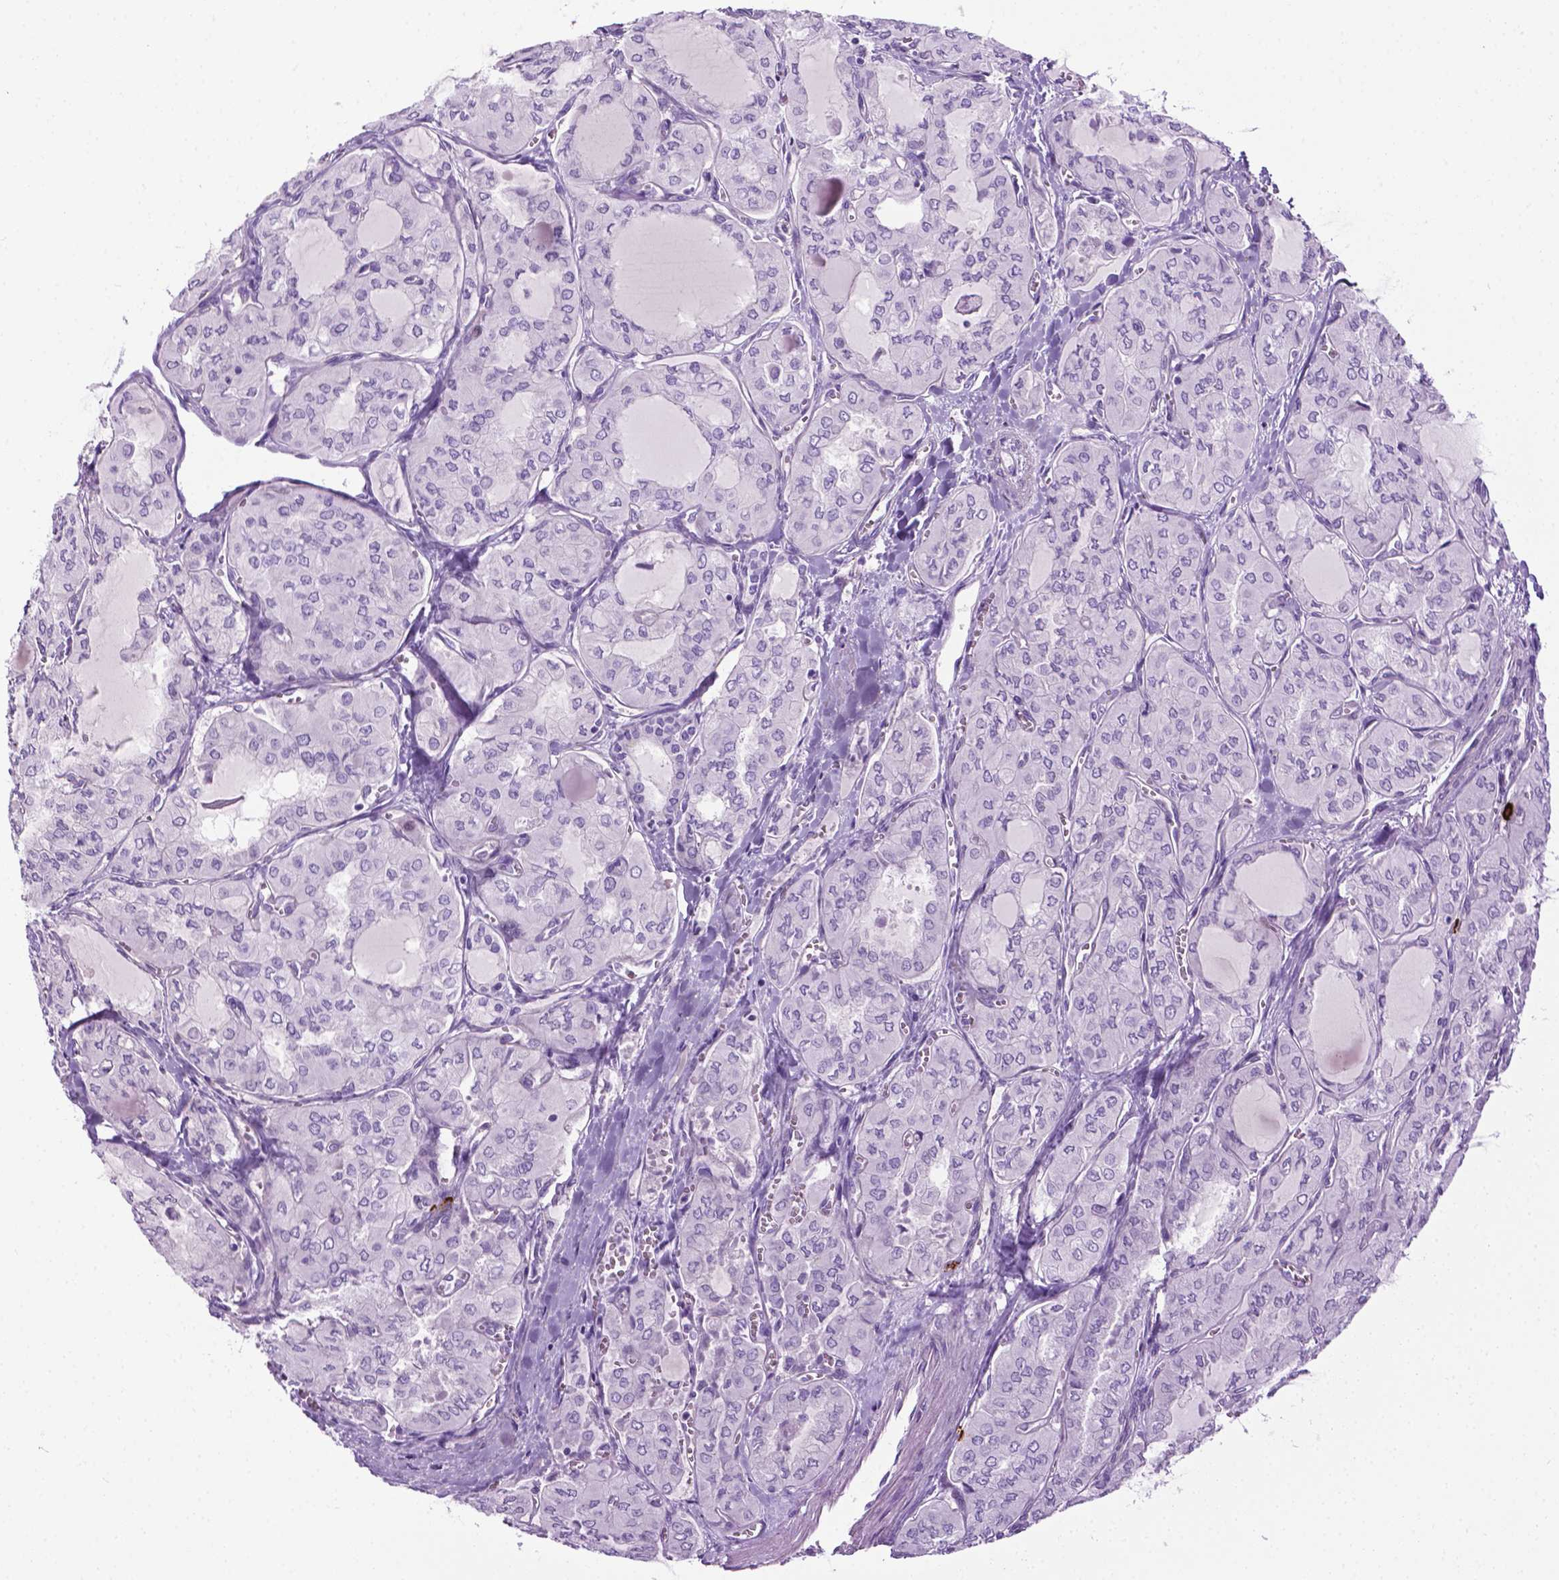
{"staining": {"intensity": "negative", "quantity": "none", "location": "none"}, "tissue": "thyroid cancer", "cell_type": "Tumor cells", "image_type": "cancer", "snomed": [{"axis": "morphology", "description": "Papillary adenocarcinoma, NOS"}, {"axis": "topography", "description": "Thyroid gland"}], "caption": "Human thyroid cancer (papillary adenocarcinoma) stained for a protein using immunohistochemistry (IHC) demonstrates no expression in tumor cells.", "gene": "SPECC1L", "patient": {"sex": "male", "age": 20}}